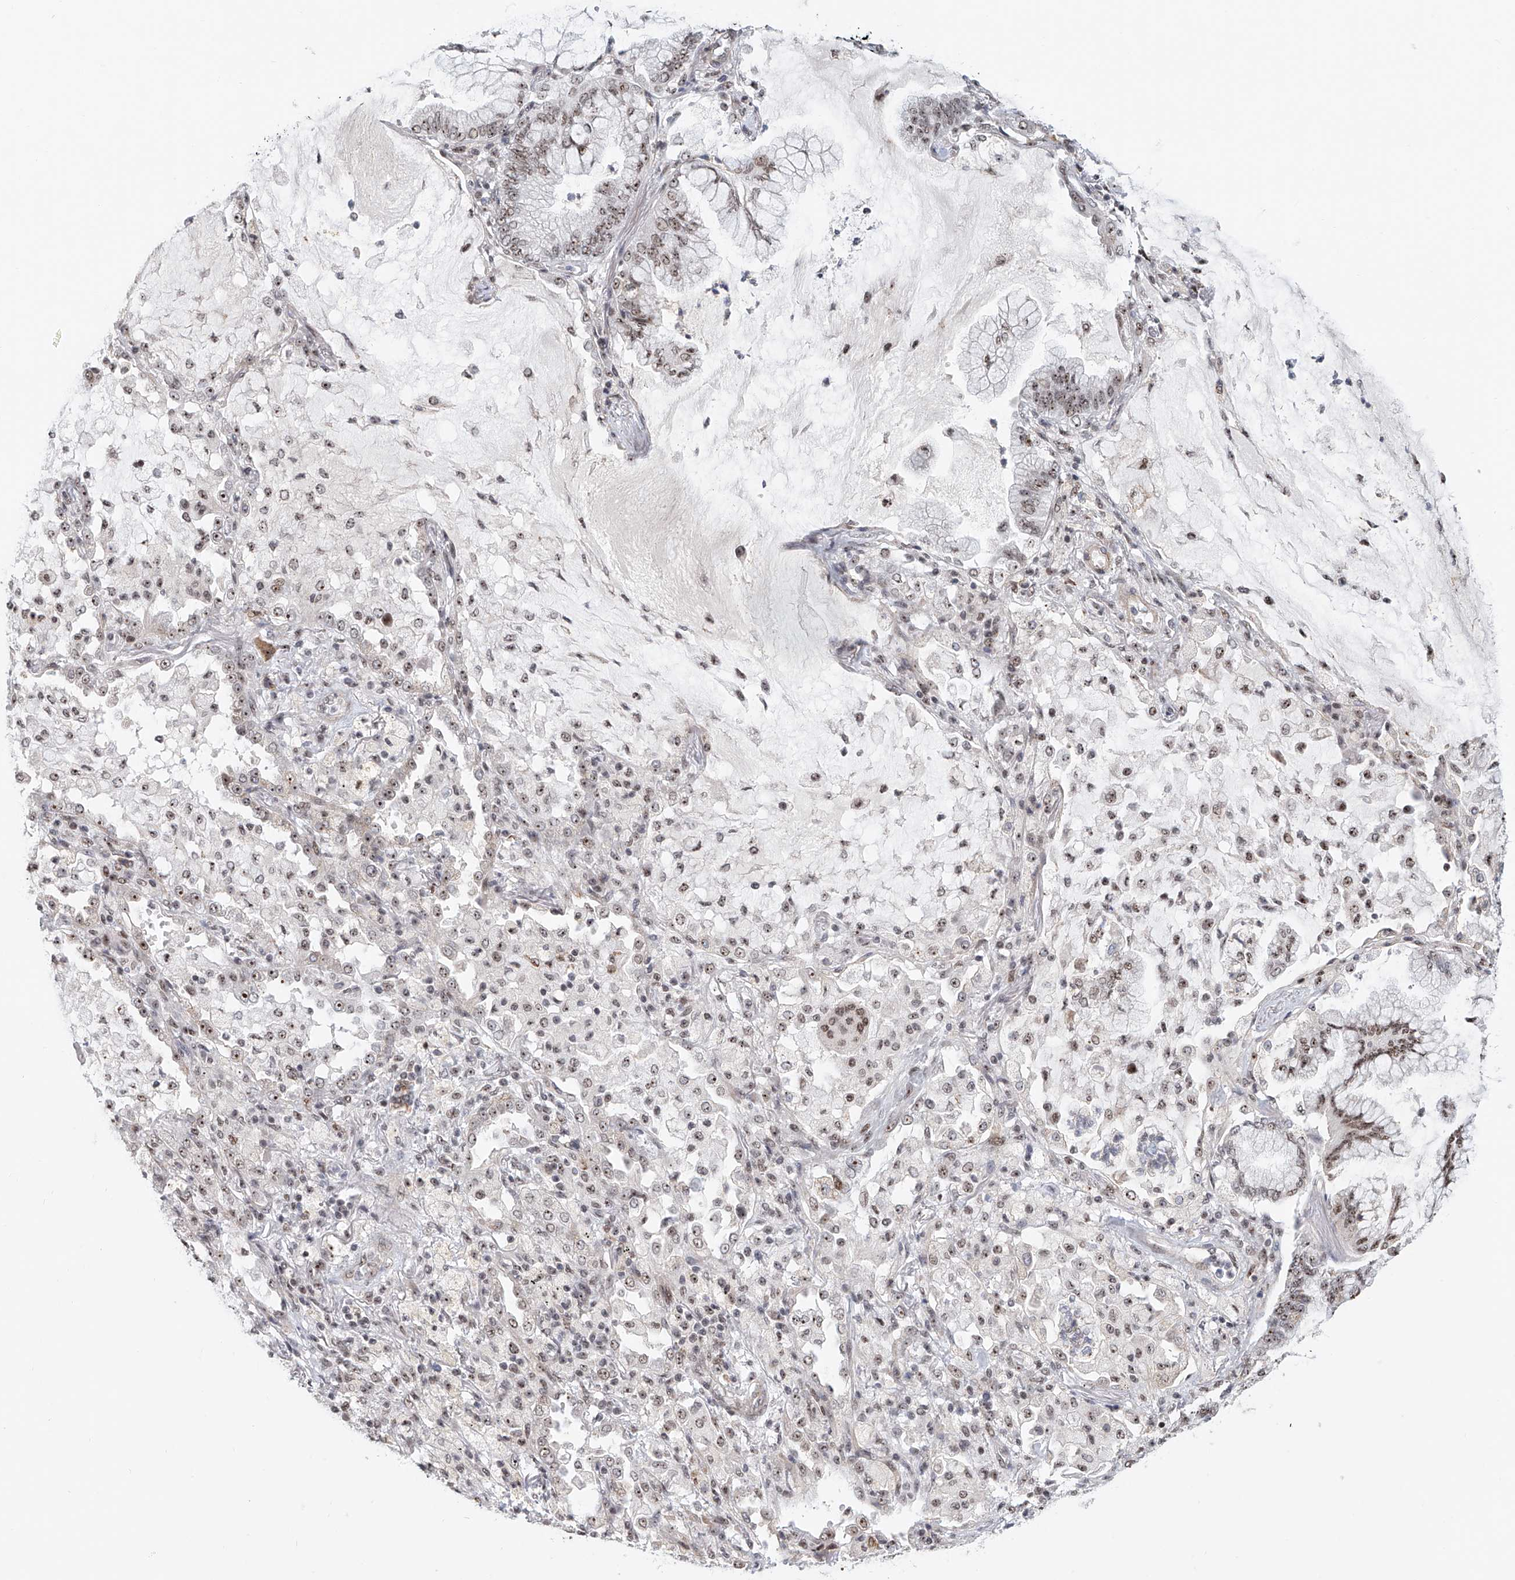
{"staining": {"intensity": "moderate", "quantity": ">75%", "location": "nuclear"}, "tissue": "lung cancer", "cell_type": "Tumor cells", "image_type": "cancer", "snomed": [{"axis": "morphology", "description": "Adenocarcinoma, NOS"}, {"axis": "topography", "description": "Lung"}], "caption": "Immunohistochemistry (DAB) staining of adenocarcinoma (lung) reveals moderate nuclear protein positivity in approximately >75% of tumor cells.", "gene": "PRUNE2", "patient": {"sex": "female", "age": 70}}